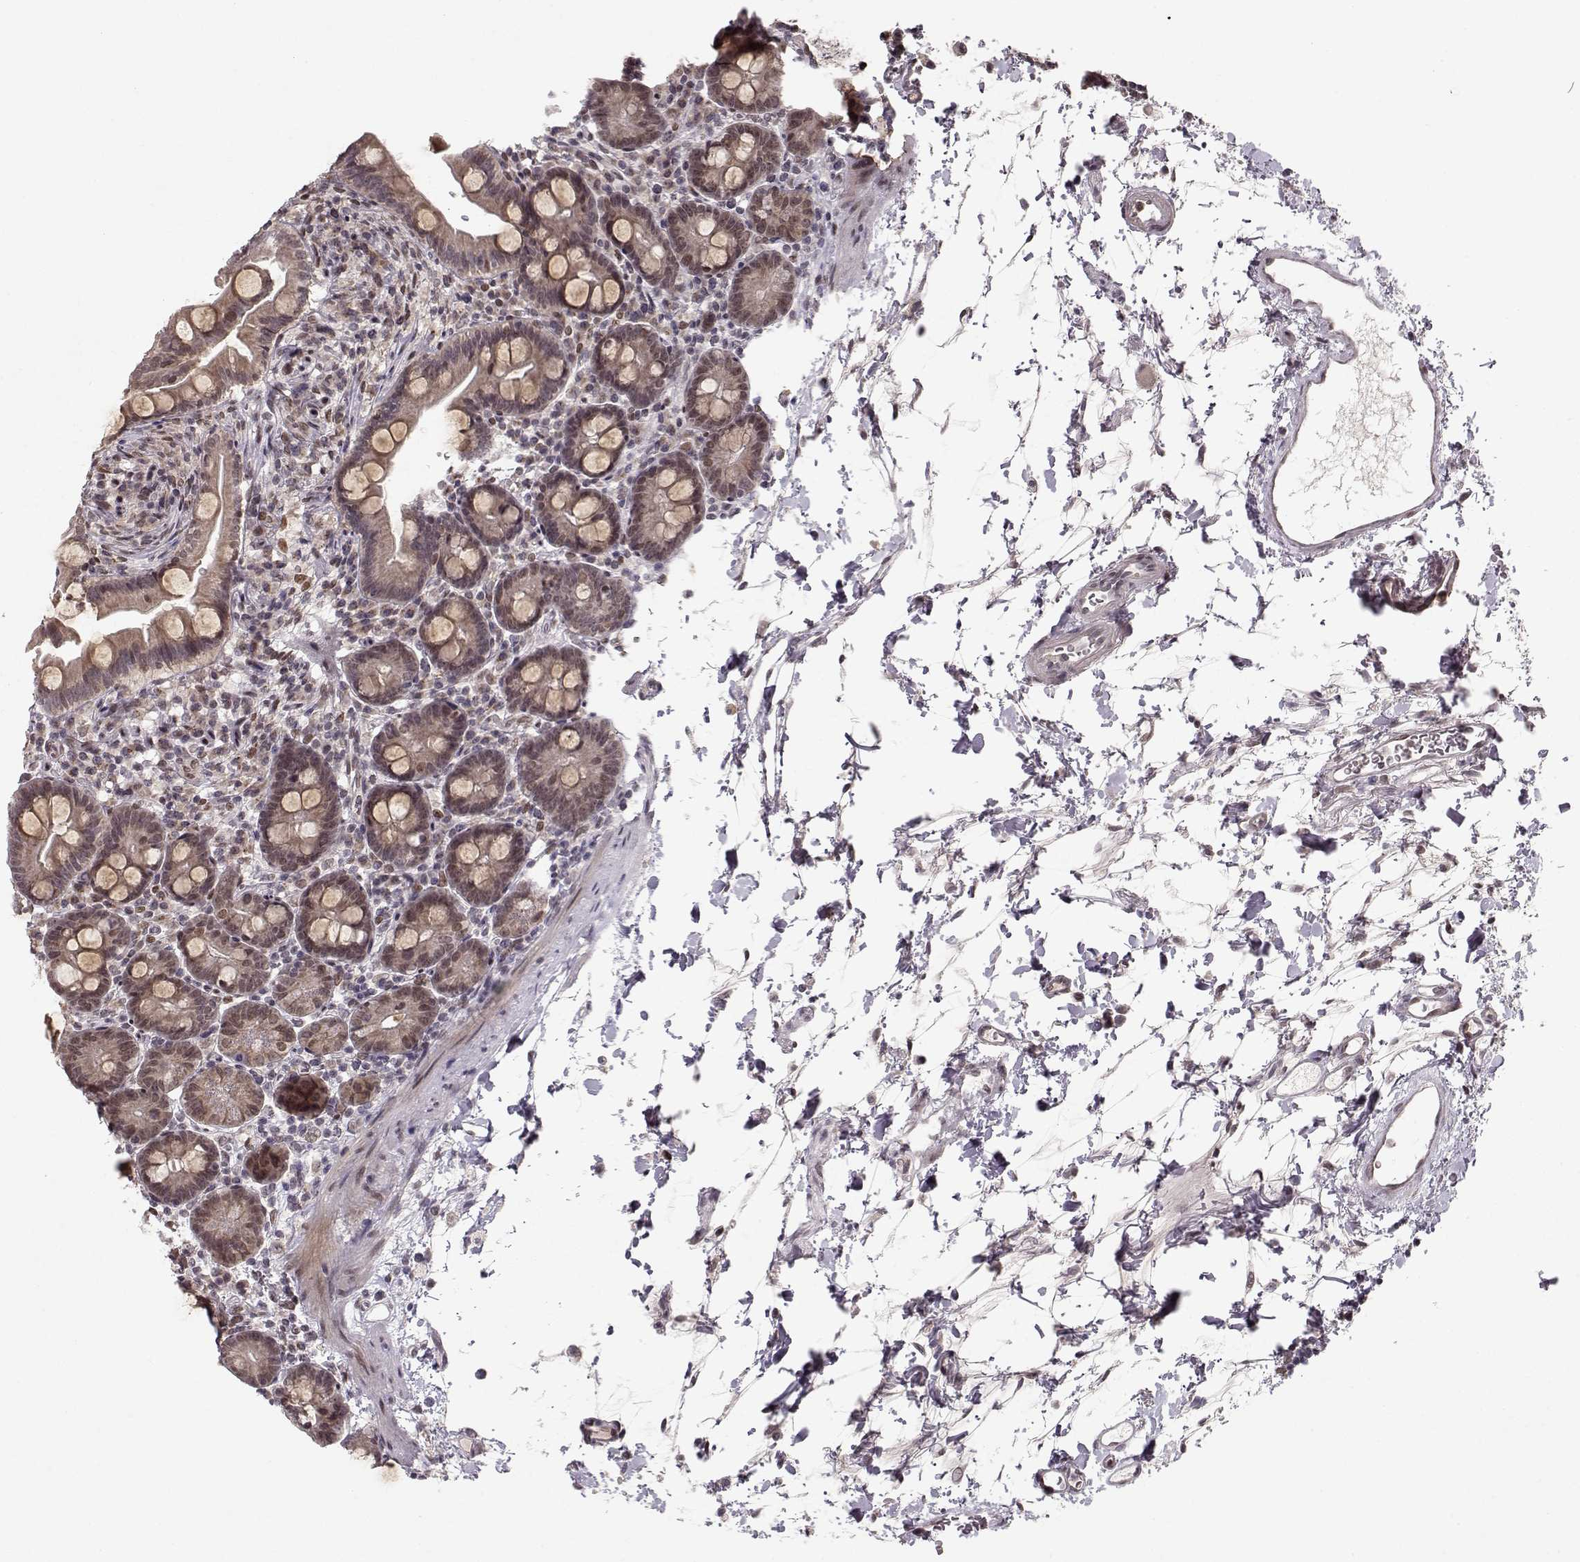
{"staining": {"intensity": "weak", "quantity": ">75%", "location": "cytoplasmic/membranous"}, "tissue": "small intestine", "cell_type": "Glandular cells", "image_type": "normal", "snomed": [{"axis": "morphology", "description": "Normal tissue, NOS"}, {"axis": "topography", "description": "Small intestine"}], "caption": "Weak cytoplasmic/membranous expression is identified in approximately >75% of glandular cells in unremarkable small intestine.", "gene": "RAI1", "patient": {"sex": "female", "age": 44}}